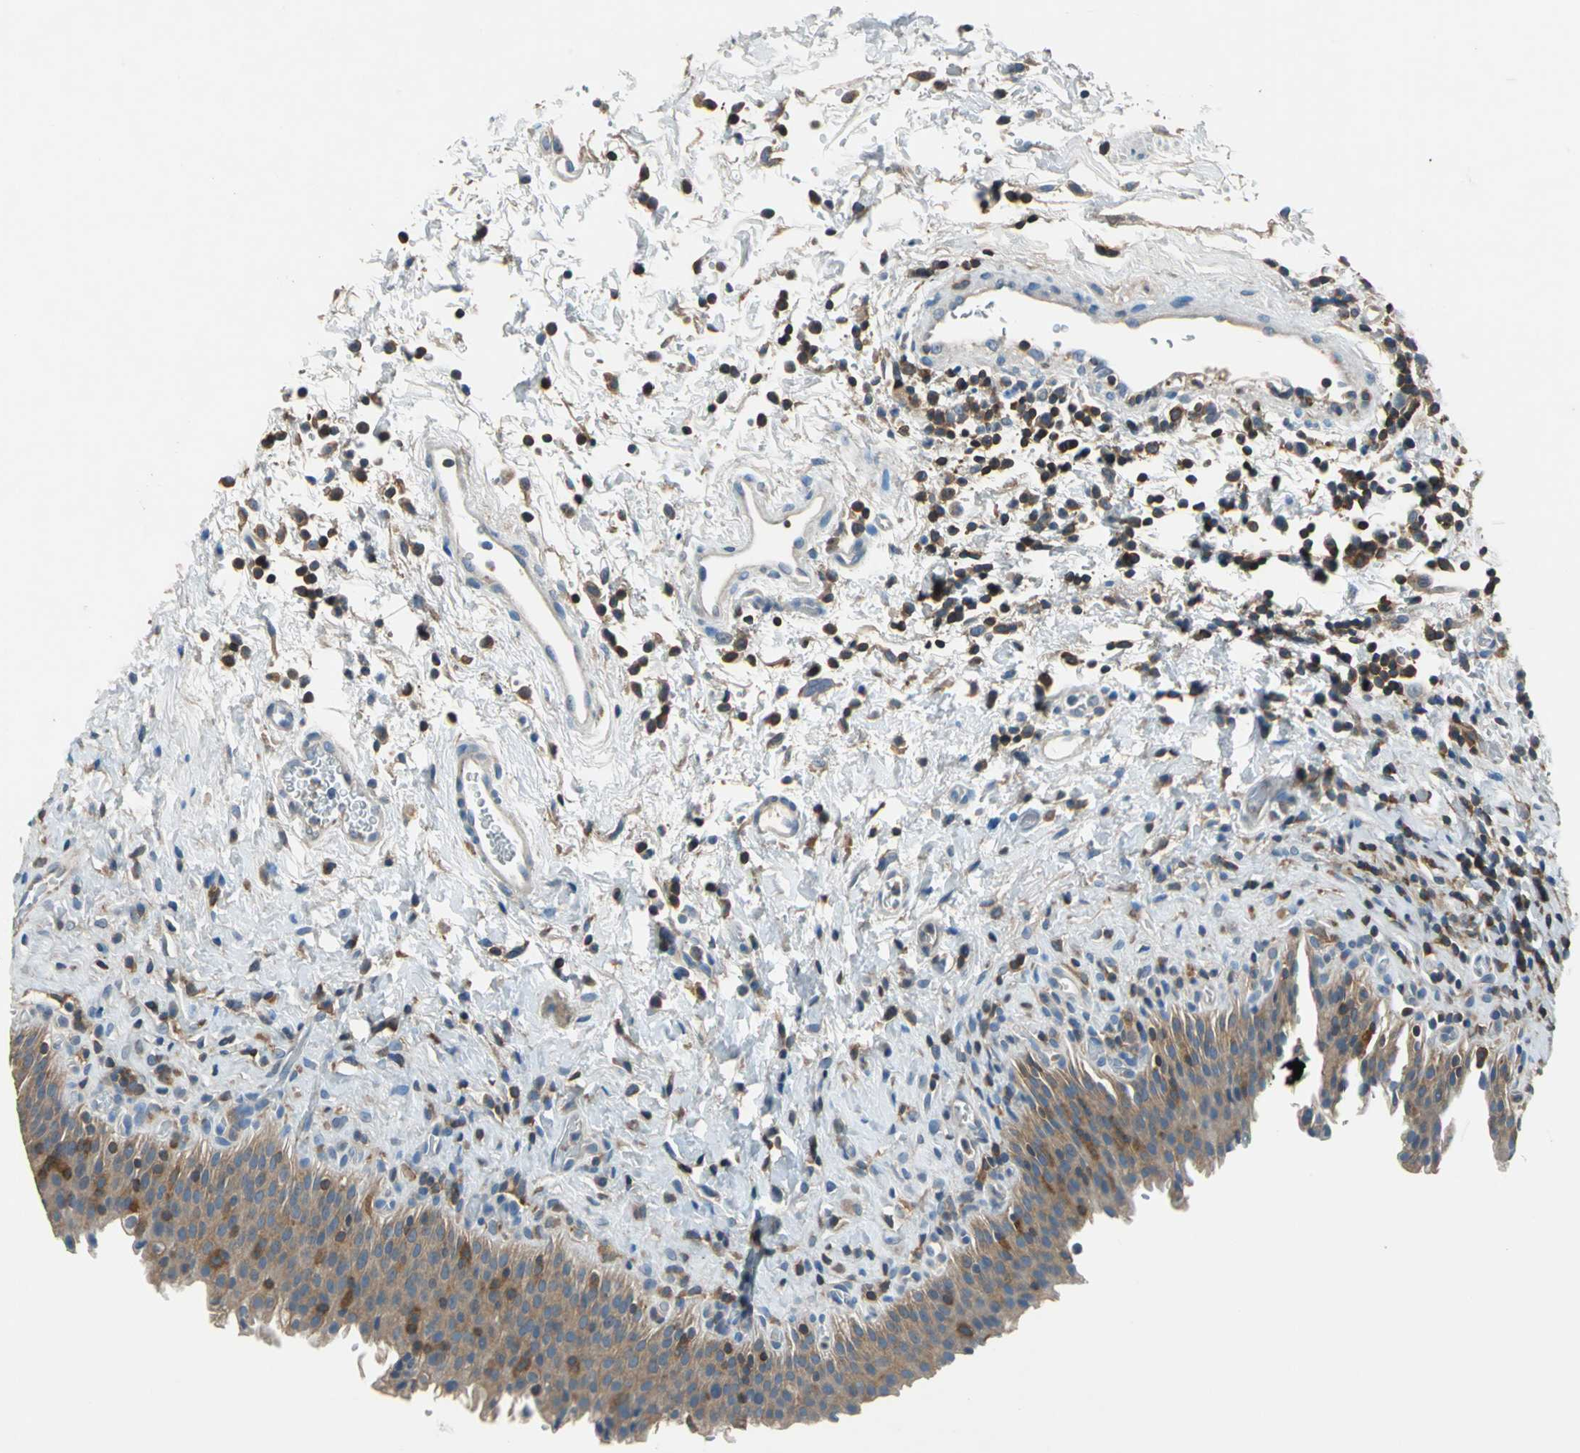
{"staining": {"intensity": "moderate", "quantity": "25%-75%", "location": "cytoplasmic/membranous"}, "tissue": "urinary bladder", "cell_type": "Urothelial cells", "image_type": "normal", "snomed": [{"axis": "morphology", "description": "Normal tissue, NOS"}, {"axis": "topography", "description": "Urinary bladder"}], "caption": "Protein staining demonstrates moderate cytoplasmic/membranous expression in about 25%-75% of urothelial cells in benign urinary bladder. (brown staining indicates protein expression, while blue staining denotes nuclei).", "gene": "PRKCA", "patient": {"sex": "male", "age": 51}}